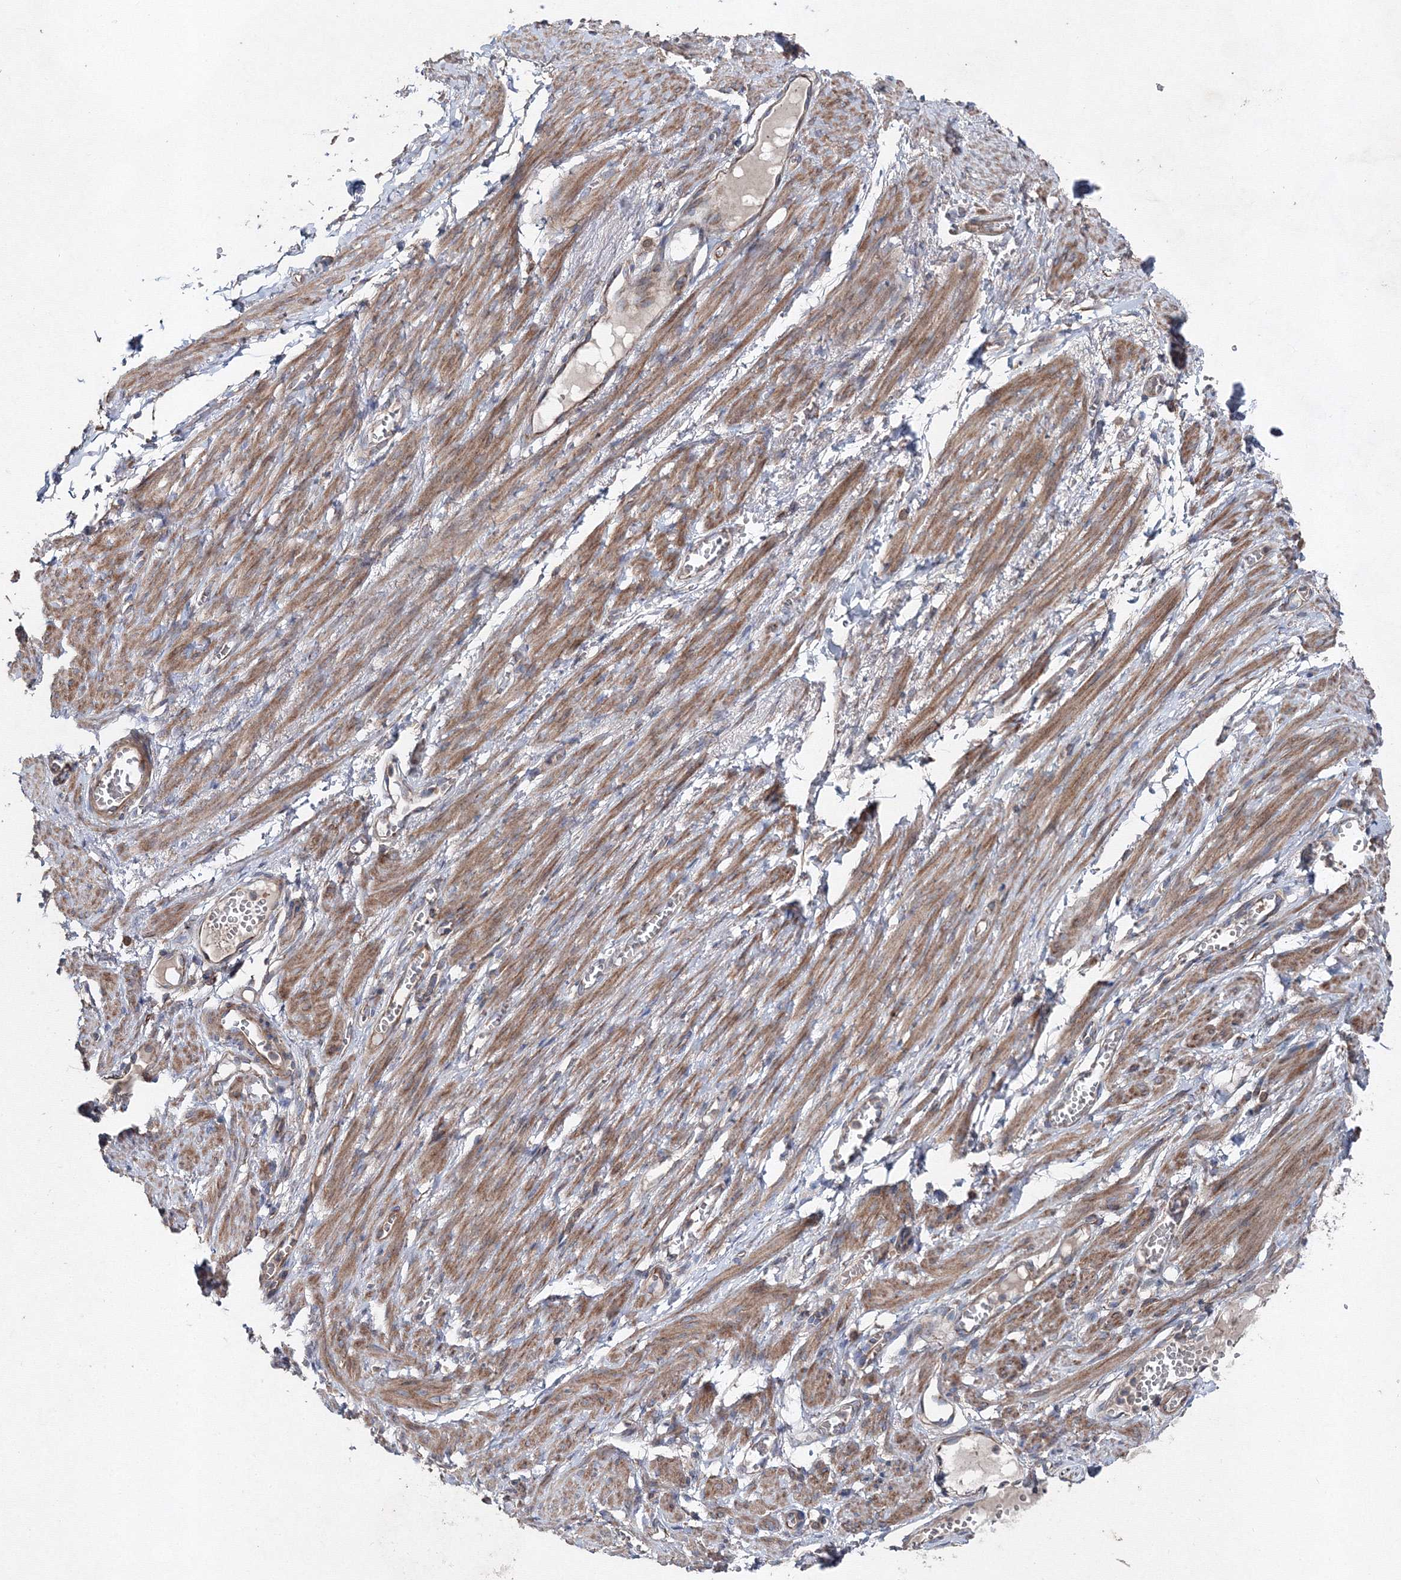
{"staining": {"intensity": "moderate", "quantity": ">75%", "location": "cytoplasmic/membranous"}, "tissue": "adipose tissue", "cell_type": "Adipocytes", "image_type": "normal", "snomed": [{"axis": "morphology", "description": "Normal tissue, NOS"}, {"axis": "topography", "description": "Smooth muscle"}, {"axis": "topography", "description": "Peripheral nerve tissue"}], "caption": "This micrograph demonstrates normal adipose tissue stained with IHC to label a protein in brown. The cytoplasmic/membranous of adipocytes show moderate positivity for the protein. Nuclei are counter-stained blue.", "gene": "GFM1", "patient": {"sex": "female", "age": 39}}